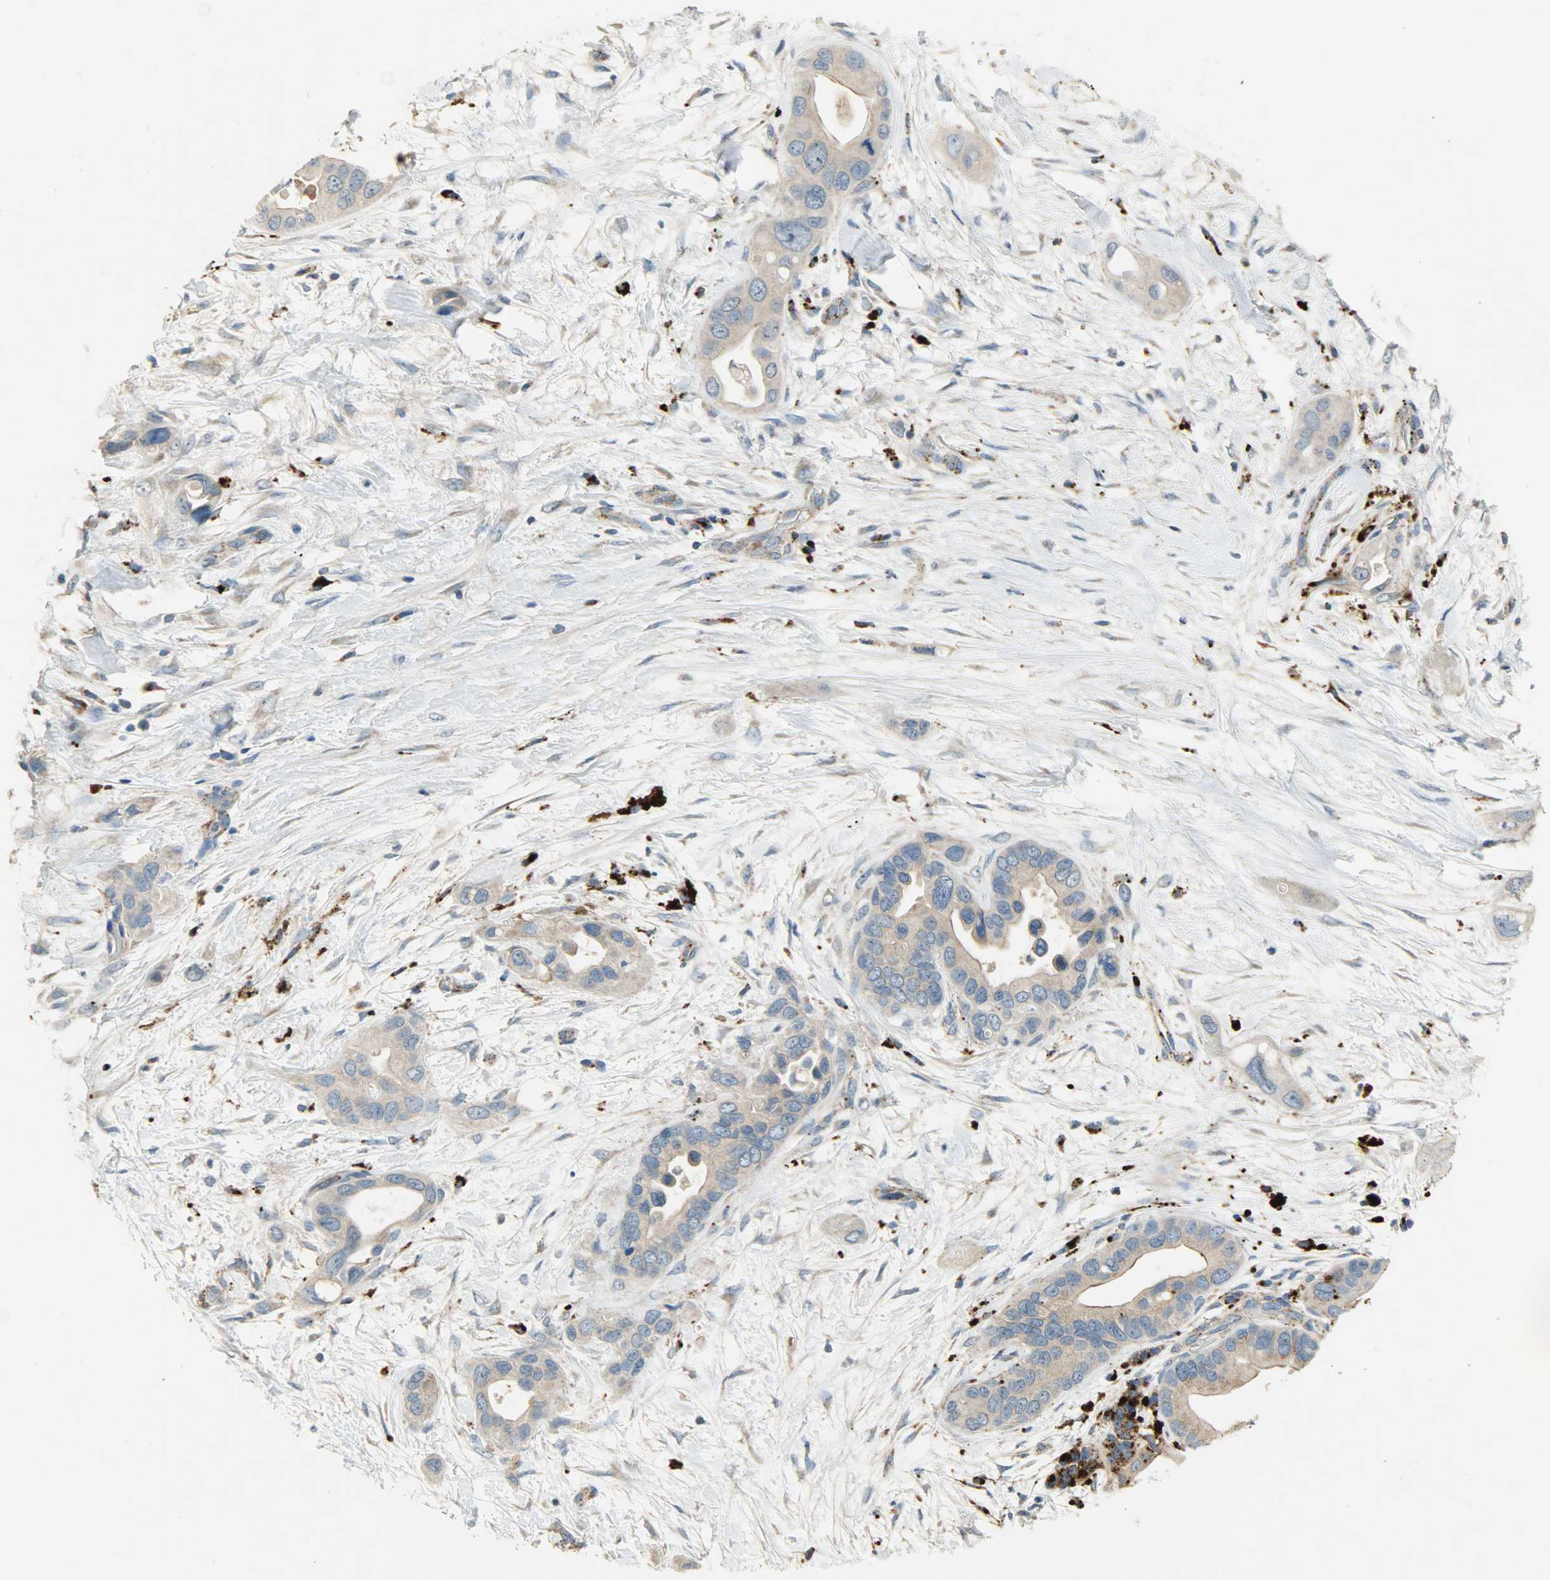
{"staining": {"intensity": "weak", "quantity": "25%-75%", "location": "cytoplasmic/membranous"}, "tissue": "pancreatic cancer", "cell_type": "Tumor cells", "image_type": "cancer", "snomed": [{"axis": "morphology", "description": "Adenocarcinoma, NOS"}, {"axis": "topography", "description": "Pancreas"}], "caption": "A histopathology image of pancreatic cancer (adenocarcinoma) stained for a protein displays weak cytoplasmic/membranous brown staining in tumor cells.", "gene": "ASAH1", "patient": {"sex": "female", "age": 77}}